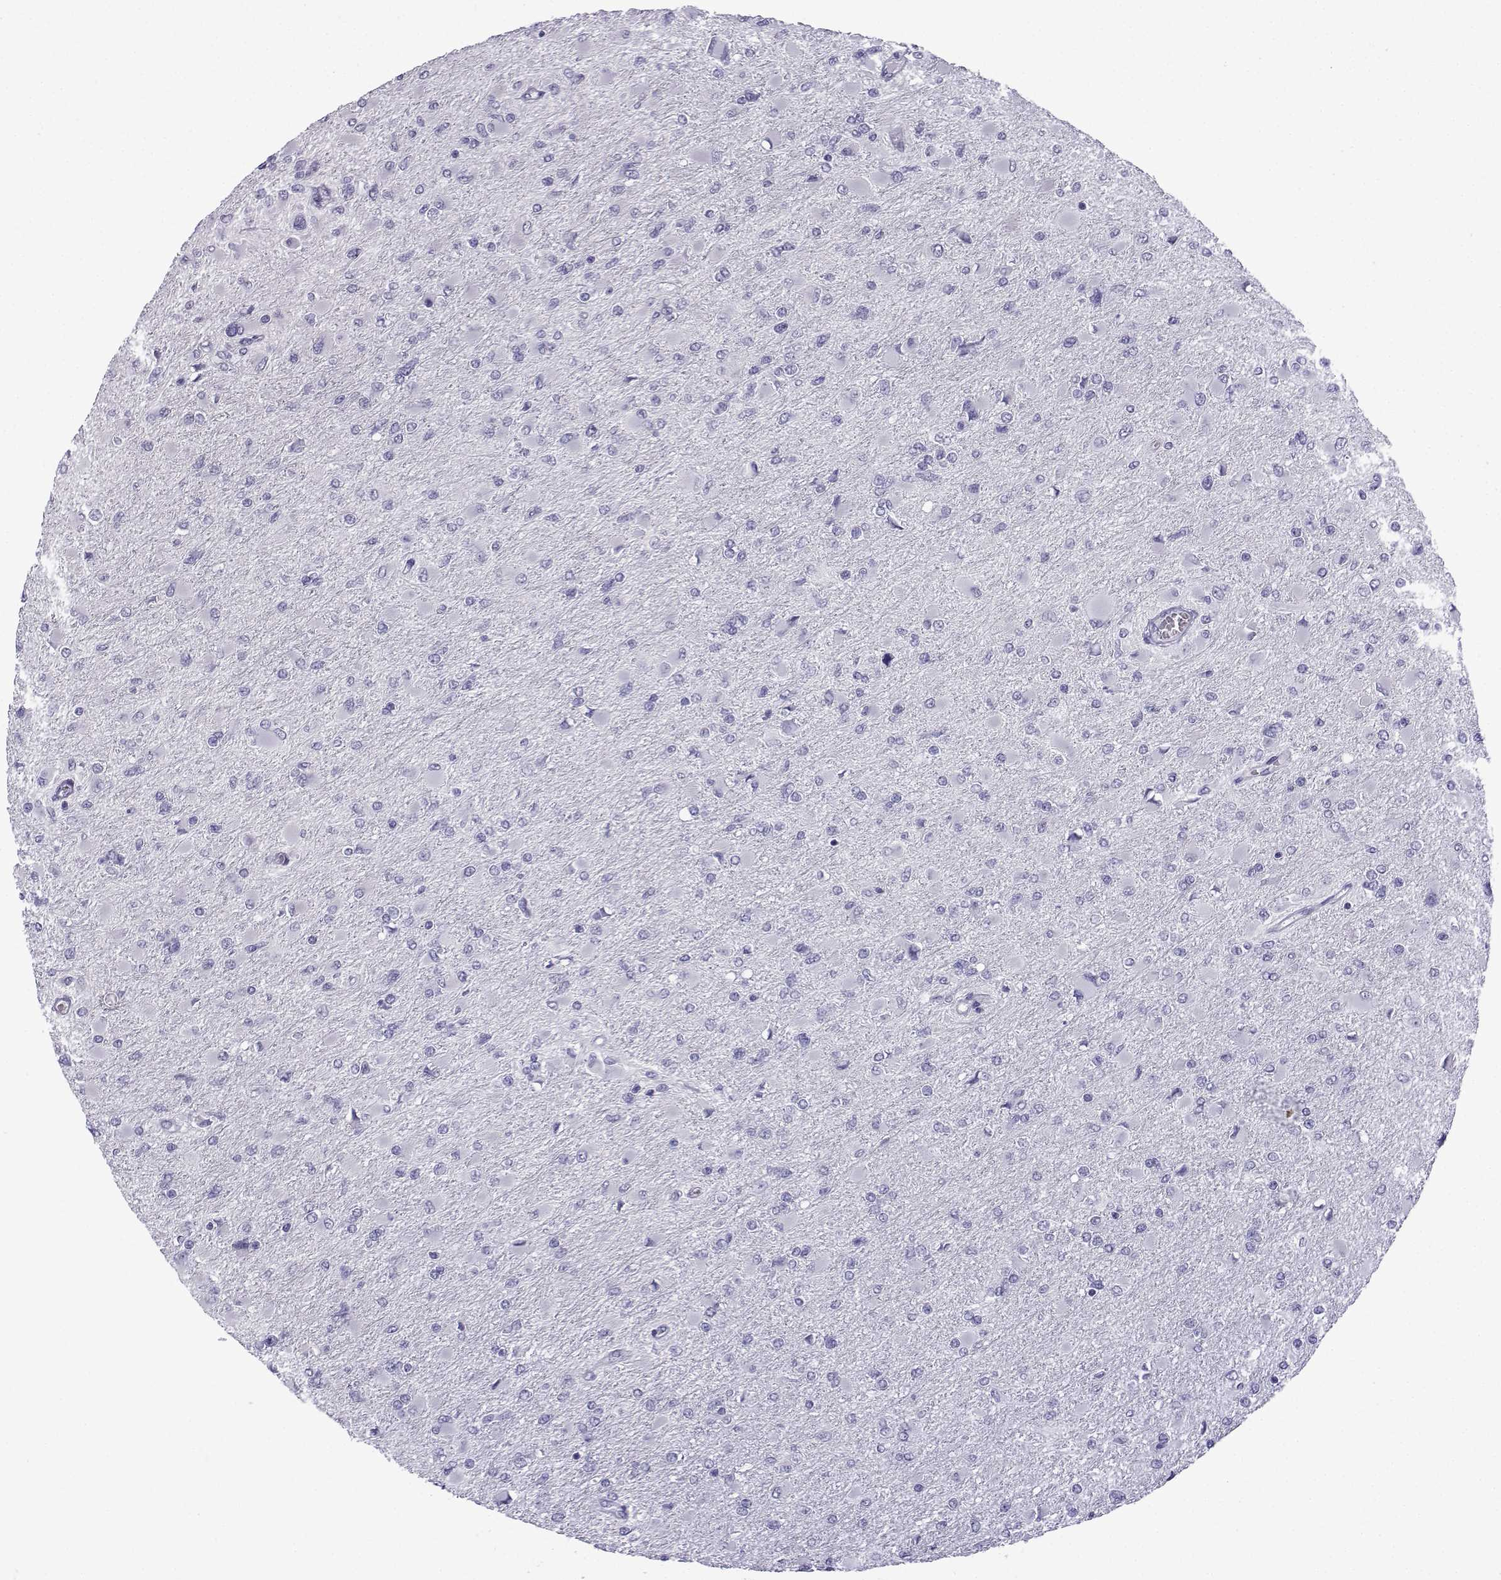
{"staining": {"intensity": "negative", "quantity": "none", "location": "none"}, "tissue": "glioma", "cell_type": "Tumor cells", "image_type": "cancer", "snomed": [{"axis": "morphology", "description": "Glioma, malignant, High grade"}, {"axis": "topography", "description": "Cerebral cortex"}], "caption": "Tumor cells are negative for protein expression in human high-grade glioma (malignant).", "gene": "TRIM46", "patient": {"sex": "female", "age": 36}}